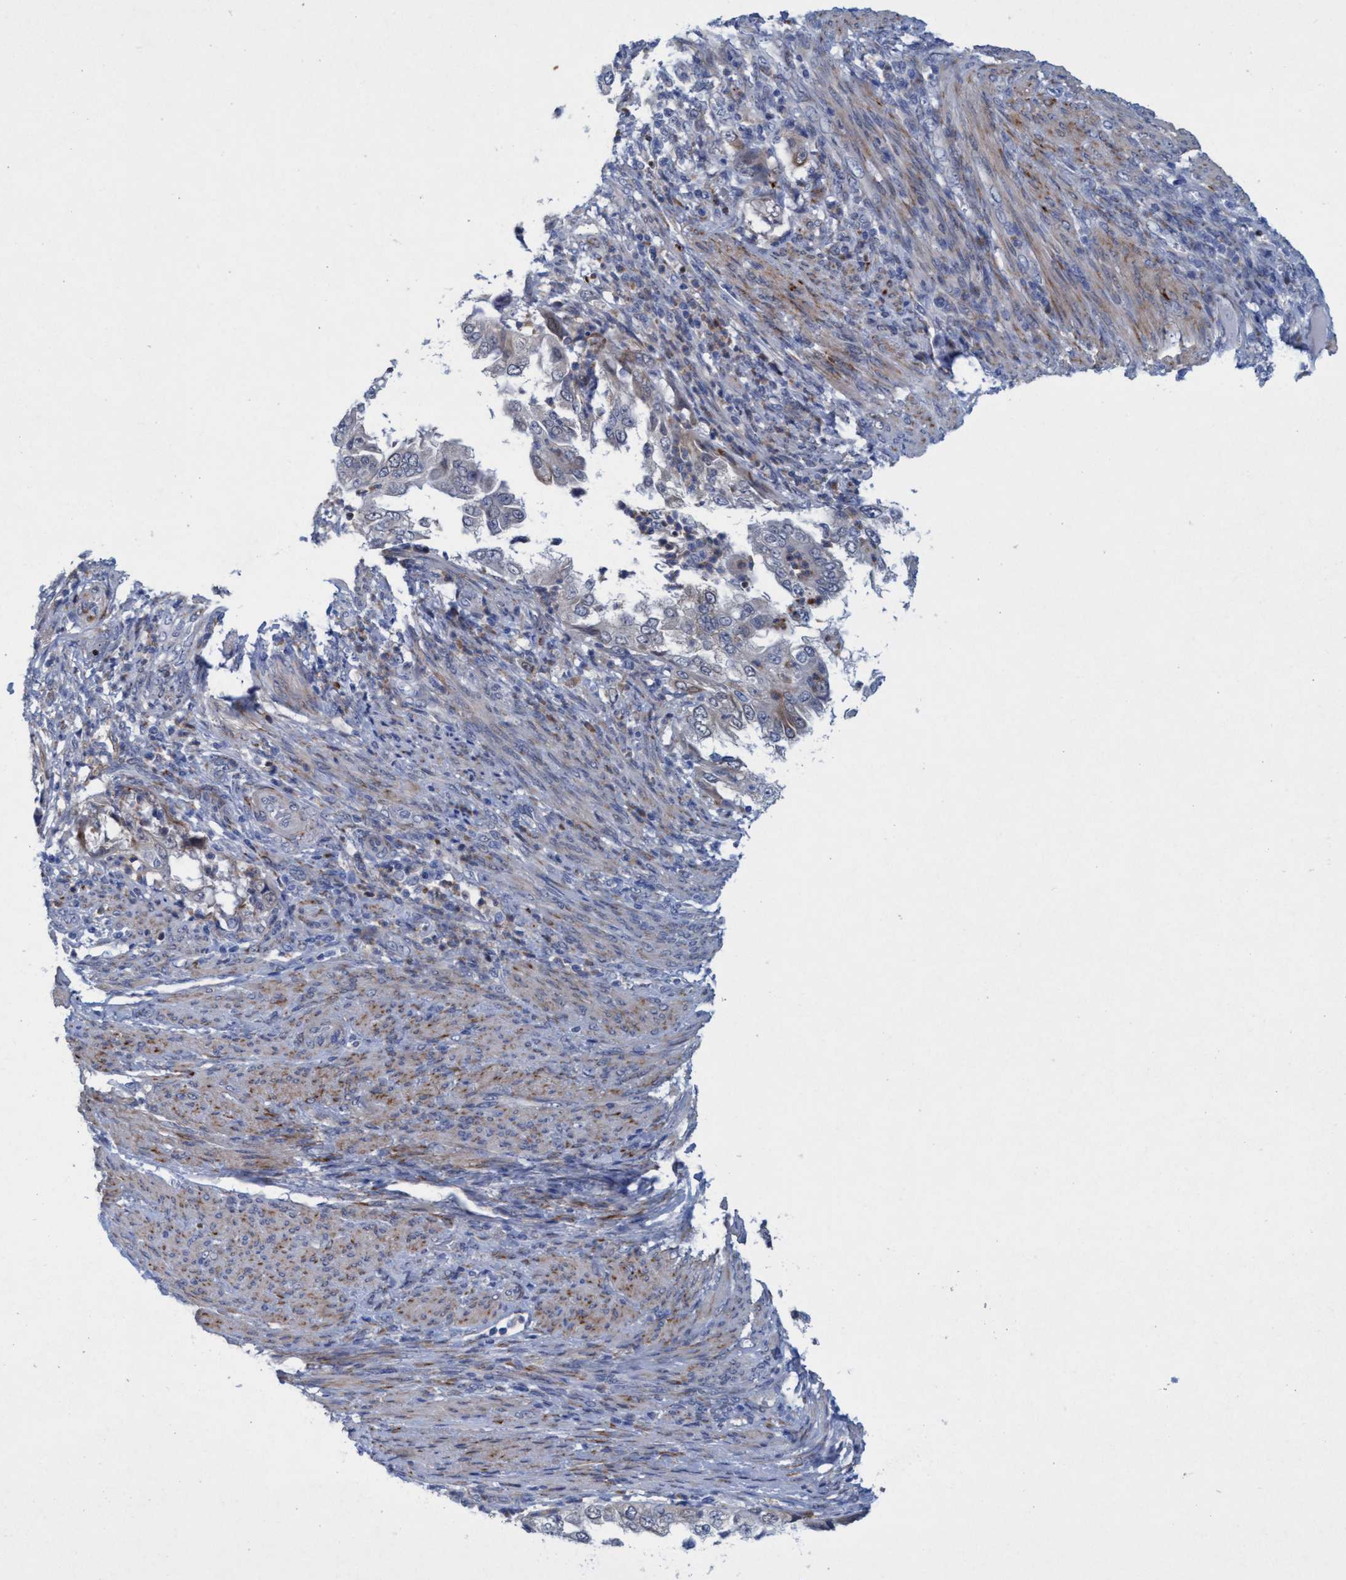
{"staining": {"intensity": "negative", "quantity": "none", "location": "none"}, "tissue": "endometrial cancer", "cell_type": "Tumor cells", "image_type": "cancer", "snomed": [{"axis": "morphology", "description": "Adenocarcinoma, NOS"}, {"axis": "topography", "description": "Endometrium"}], "caption": "A micrograph of endometrial cancer stained for a protein exhibits no brown staining in tumor cells.", "gene": "SLC43A2", "patient": {"sex": "female", "age": 85}}